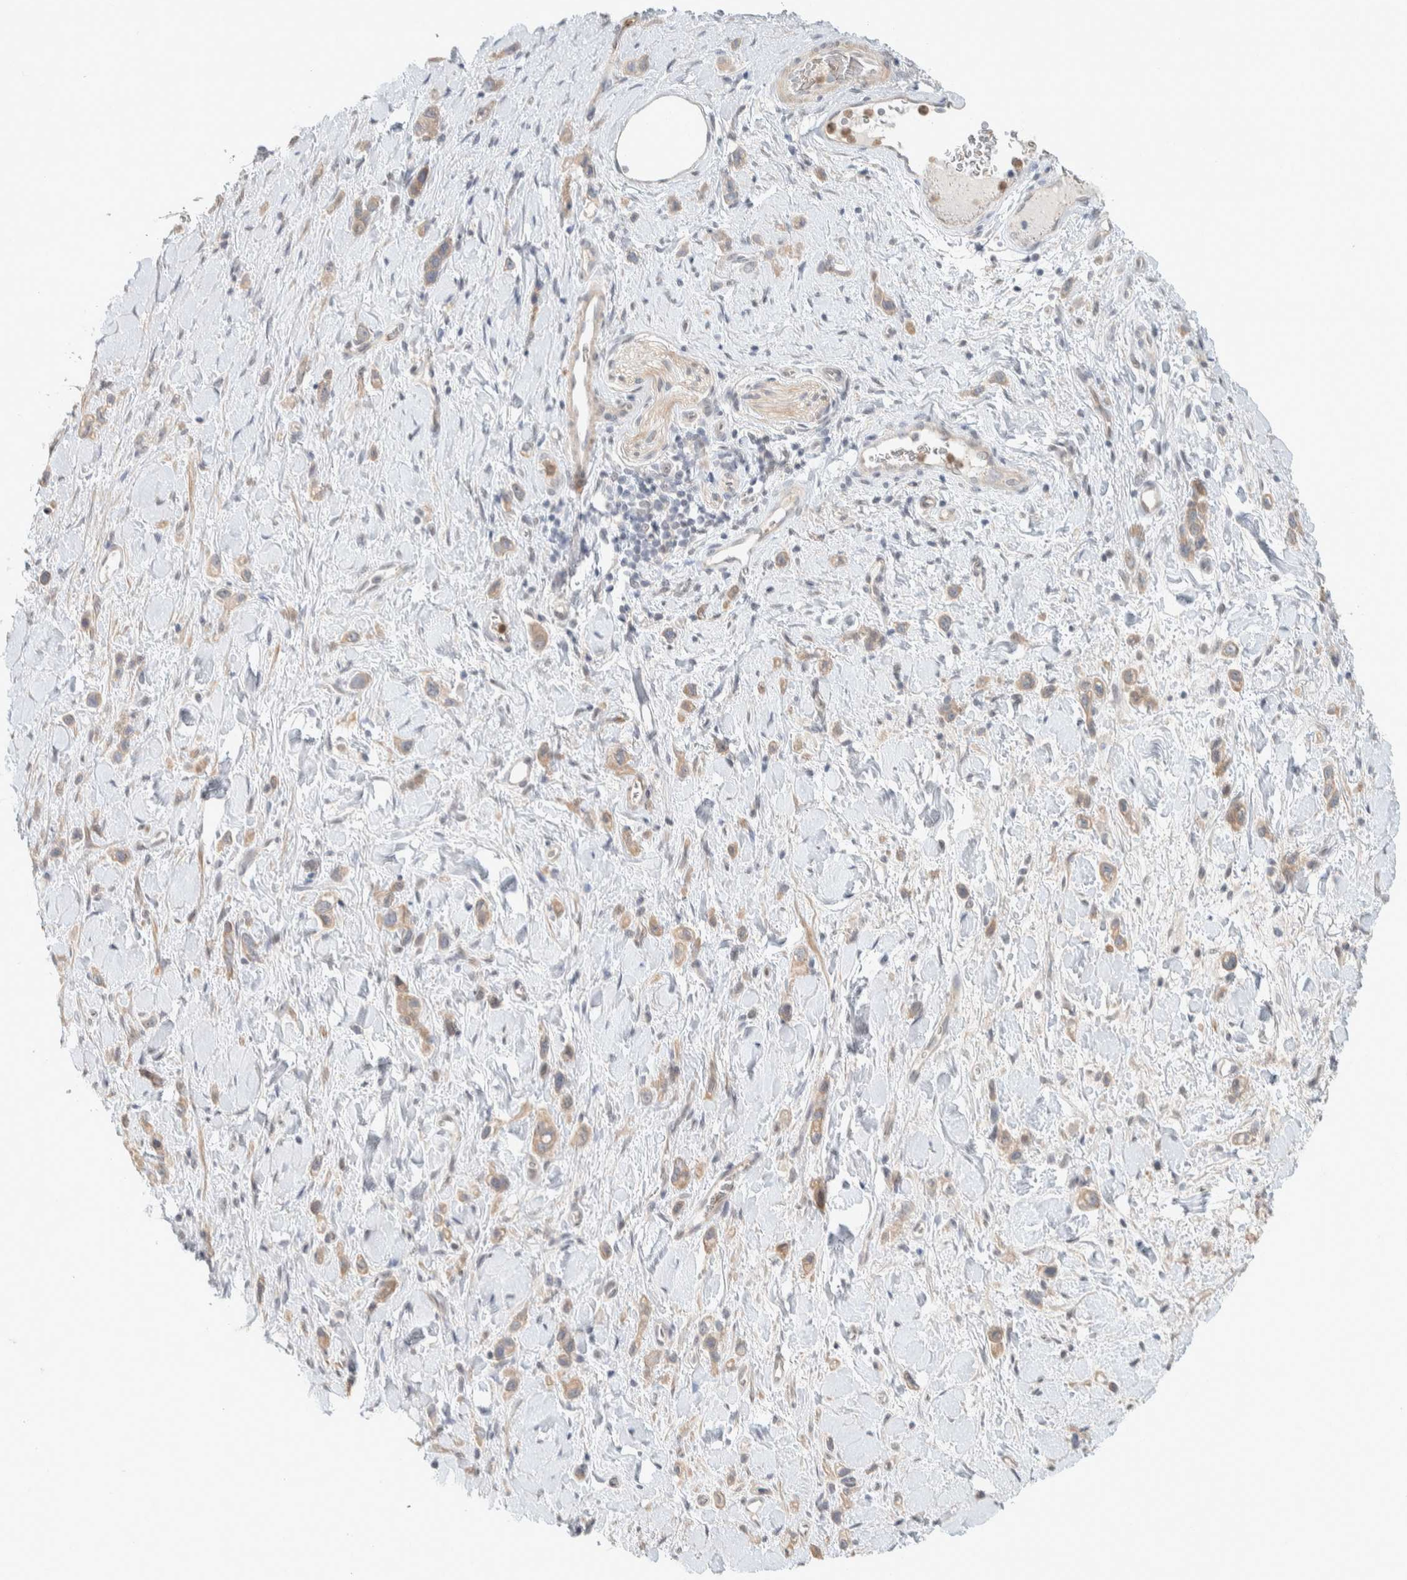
{"staining": {"intensity": "weak", "quantity": ">75%", "location": "cytoplasmic/membranous"}, "tissue": "stomach cancer", "cell_type": "Tumor cells", "image_type": "cancer", "snomed": [{"axis": "morphology", "description": "Adenocarcinoma, NOS"}, {"axis": "topography", "description": "Stomach"}], "caption": "About >75% of tumor cells in stomach adenocarcinoma show weak cytoplasmic/membranous protein positivity as visualized by brown immunohistochemical staining.", "gene": "ZBTB2", "patient": {"sex": "female", "age": 65}}